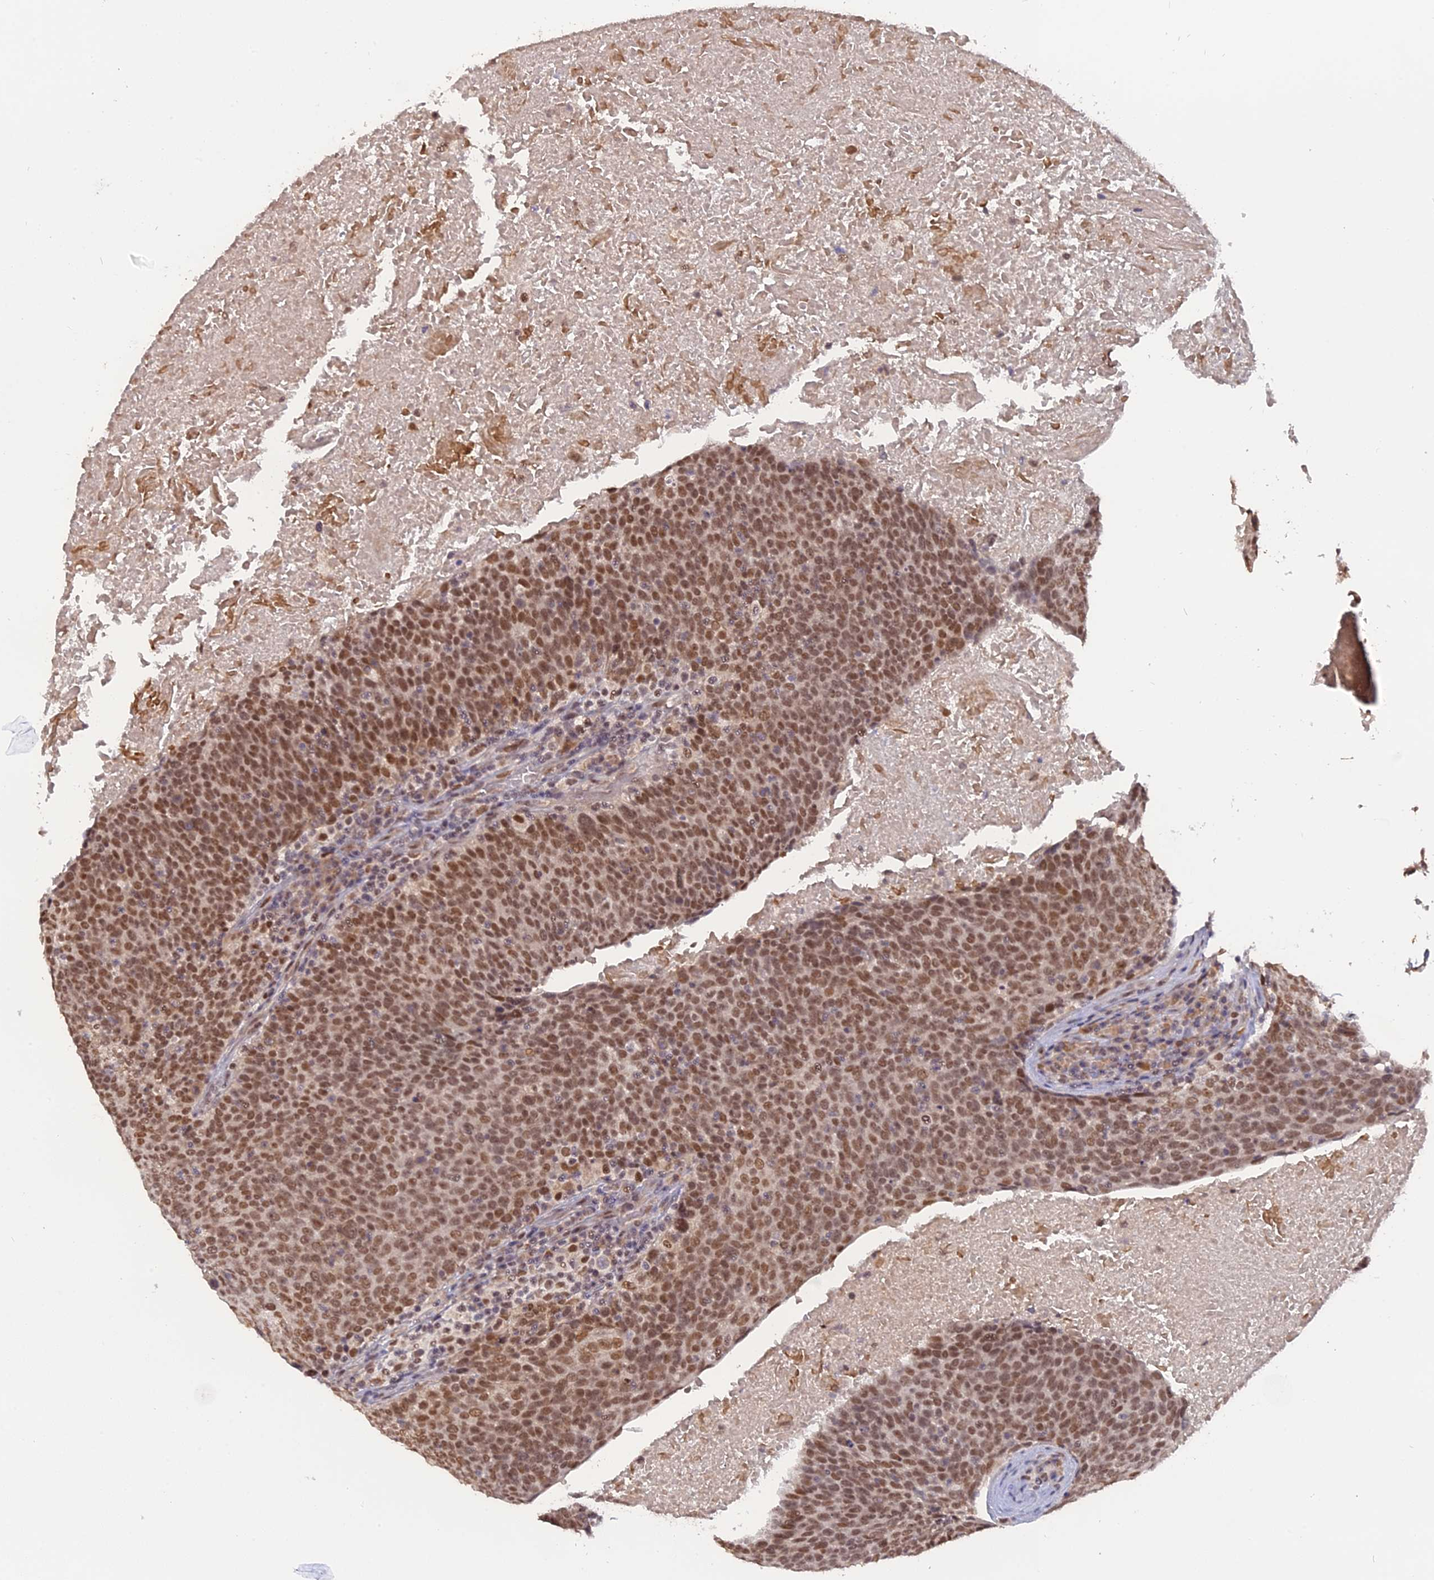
{"staining": {"intensity": "moderate", "quantity": ">75%", "location": "nuclear"}, "tissue": "head and neck cancer", "cell_type": "Tumor cells", "image_type": "cancer", "snomed": [{"axis": "morphology", "description": "Squamous cell carcinoma, NOS"}, {"axis": "morphology", "description": "Squamous cell carcinoma, metastatic, NOS"}, {"axis": "topography", "description": "Lymph node"}, {"axis": "topography", "description": "Head-Neck"}], "caption": "Protein staining displays moderate nuclear expression in about >75% of tumor cells in head and neck squamous cell carcinoma.", "gene": "NR1H3", "patient": {"sex": "male", "age": 62}}